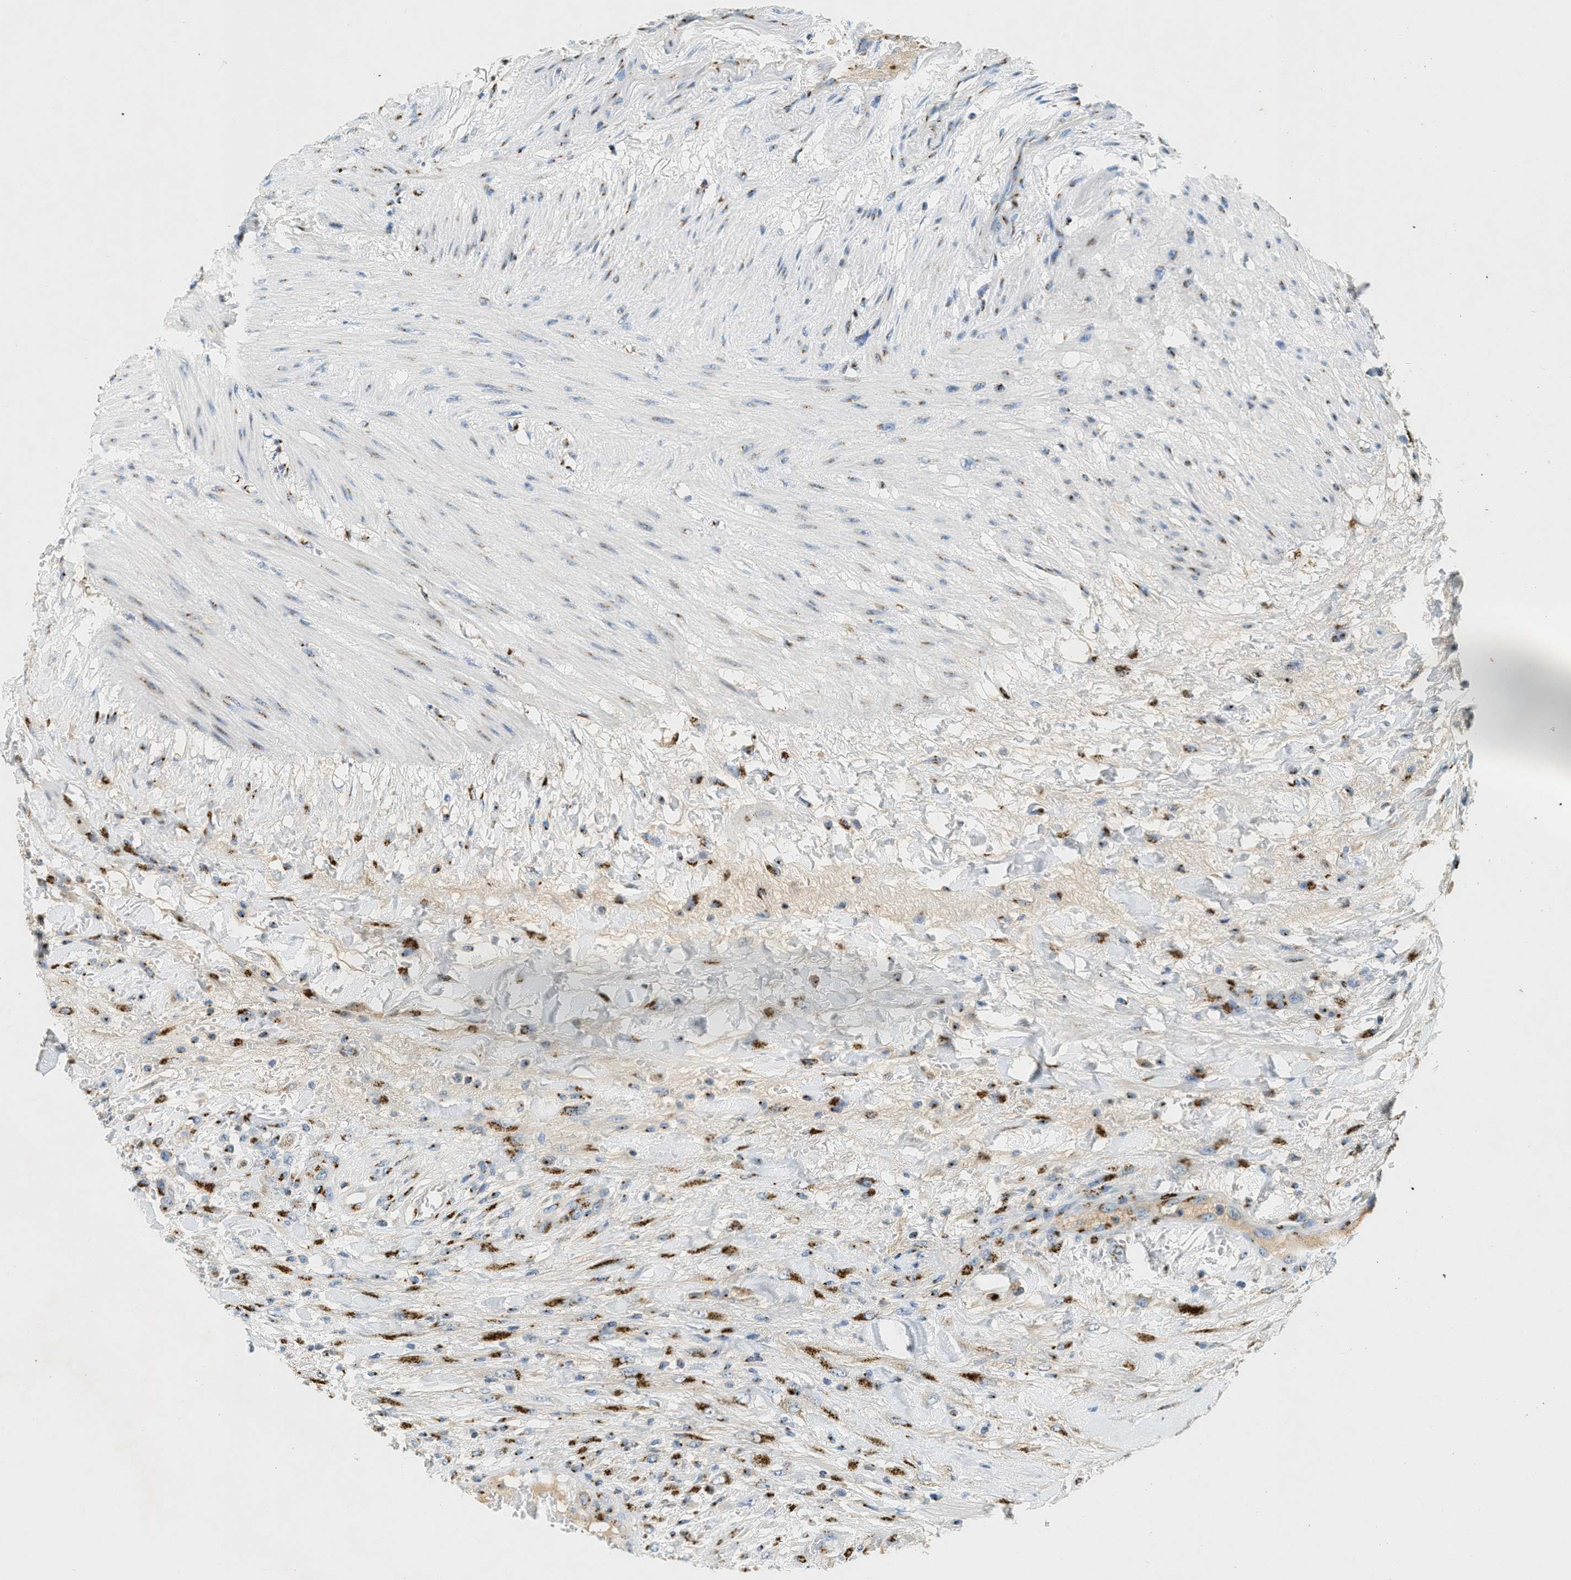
{"staining": {"intensity": "strong", "quantity": "25%-75%", "location": "cytoplasmic/membranous"}, "tissue": "testis cancer", "cell_type": "Tumor cells", "image_type": "cancer", "snomed": [{"axis": "morphology", "description": "Seminoma, NOS"}, {"axis": "topography", "description": "Testis"}], "caption": "This is an image of immunohistochemistry staining of seminoma (testis), which shows strong expression in the cytoplasmic/membranous of tumor cells.", "gene": "ENTPD4", "patient": {"sex": "male", "age": 59}}